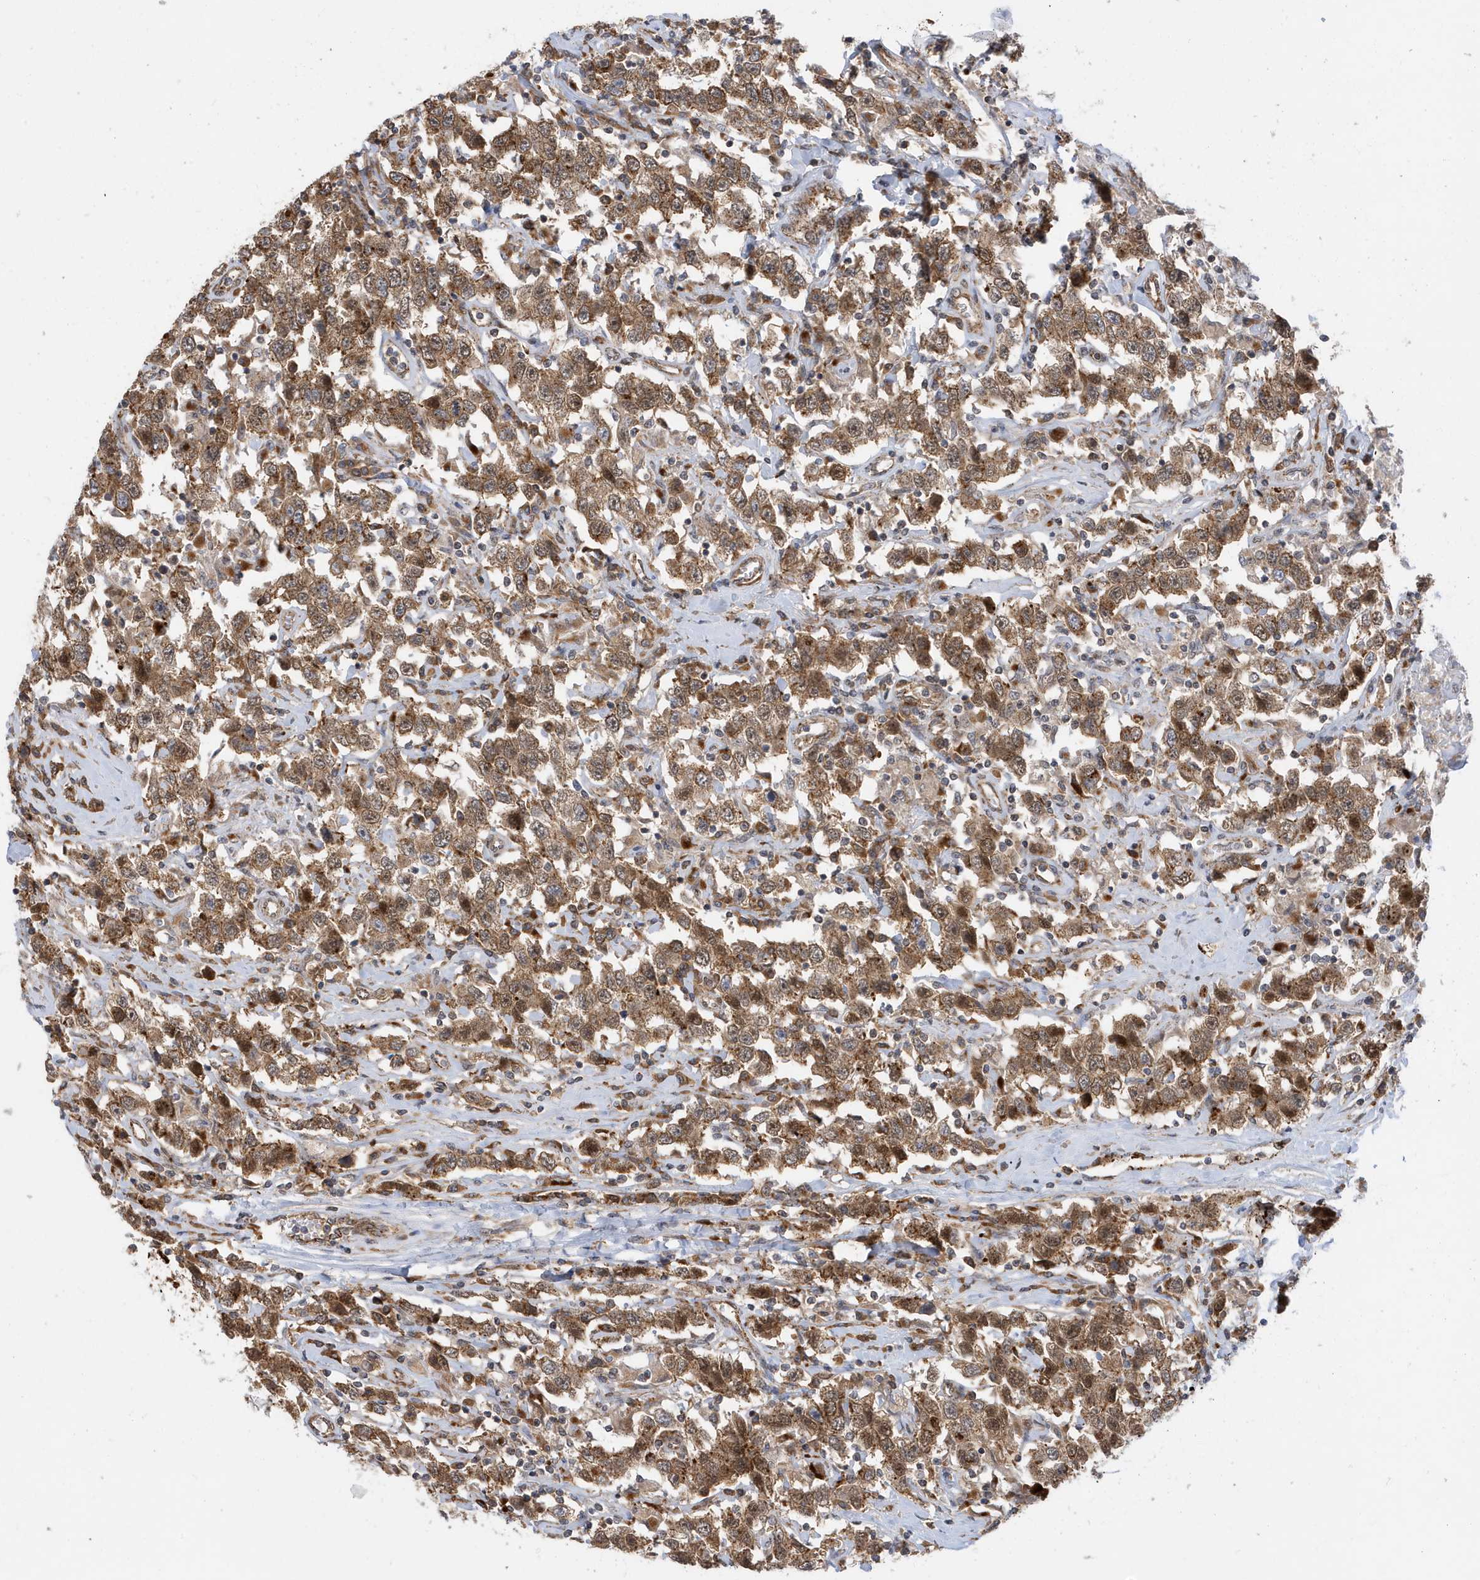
{"staining": {"intensity": "moderate", "quantity": ">75%", "location": "cytoplasmic/membranous"}, "tissue": "testis cancer", "cell_type": "Tumor cells", "image_type": "cancer", "snomed": [{"axis": "morphology", "description": "Seminoma, NOS"}, {"axis": "topography", "description": "Testis"}], "caption": "DAB immunohistochemical staining of testis cancer (seminoma) shows moderate cytoplasmic/membranous protein positivity in approximately >75% of tumor cells. The staining is performed using DAB (3,3'-diaminobenzidine) brown chromogen to label protein expression. The nuclei are counter-stained blue using hematoxylin.", "gene": "ZNF507", "patient": {"sex": "male", "age": 41}}